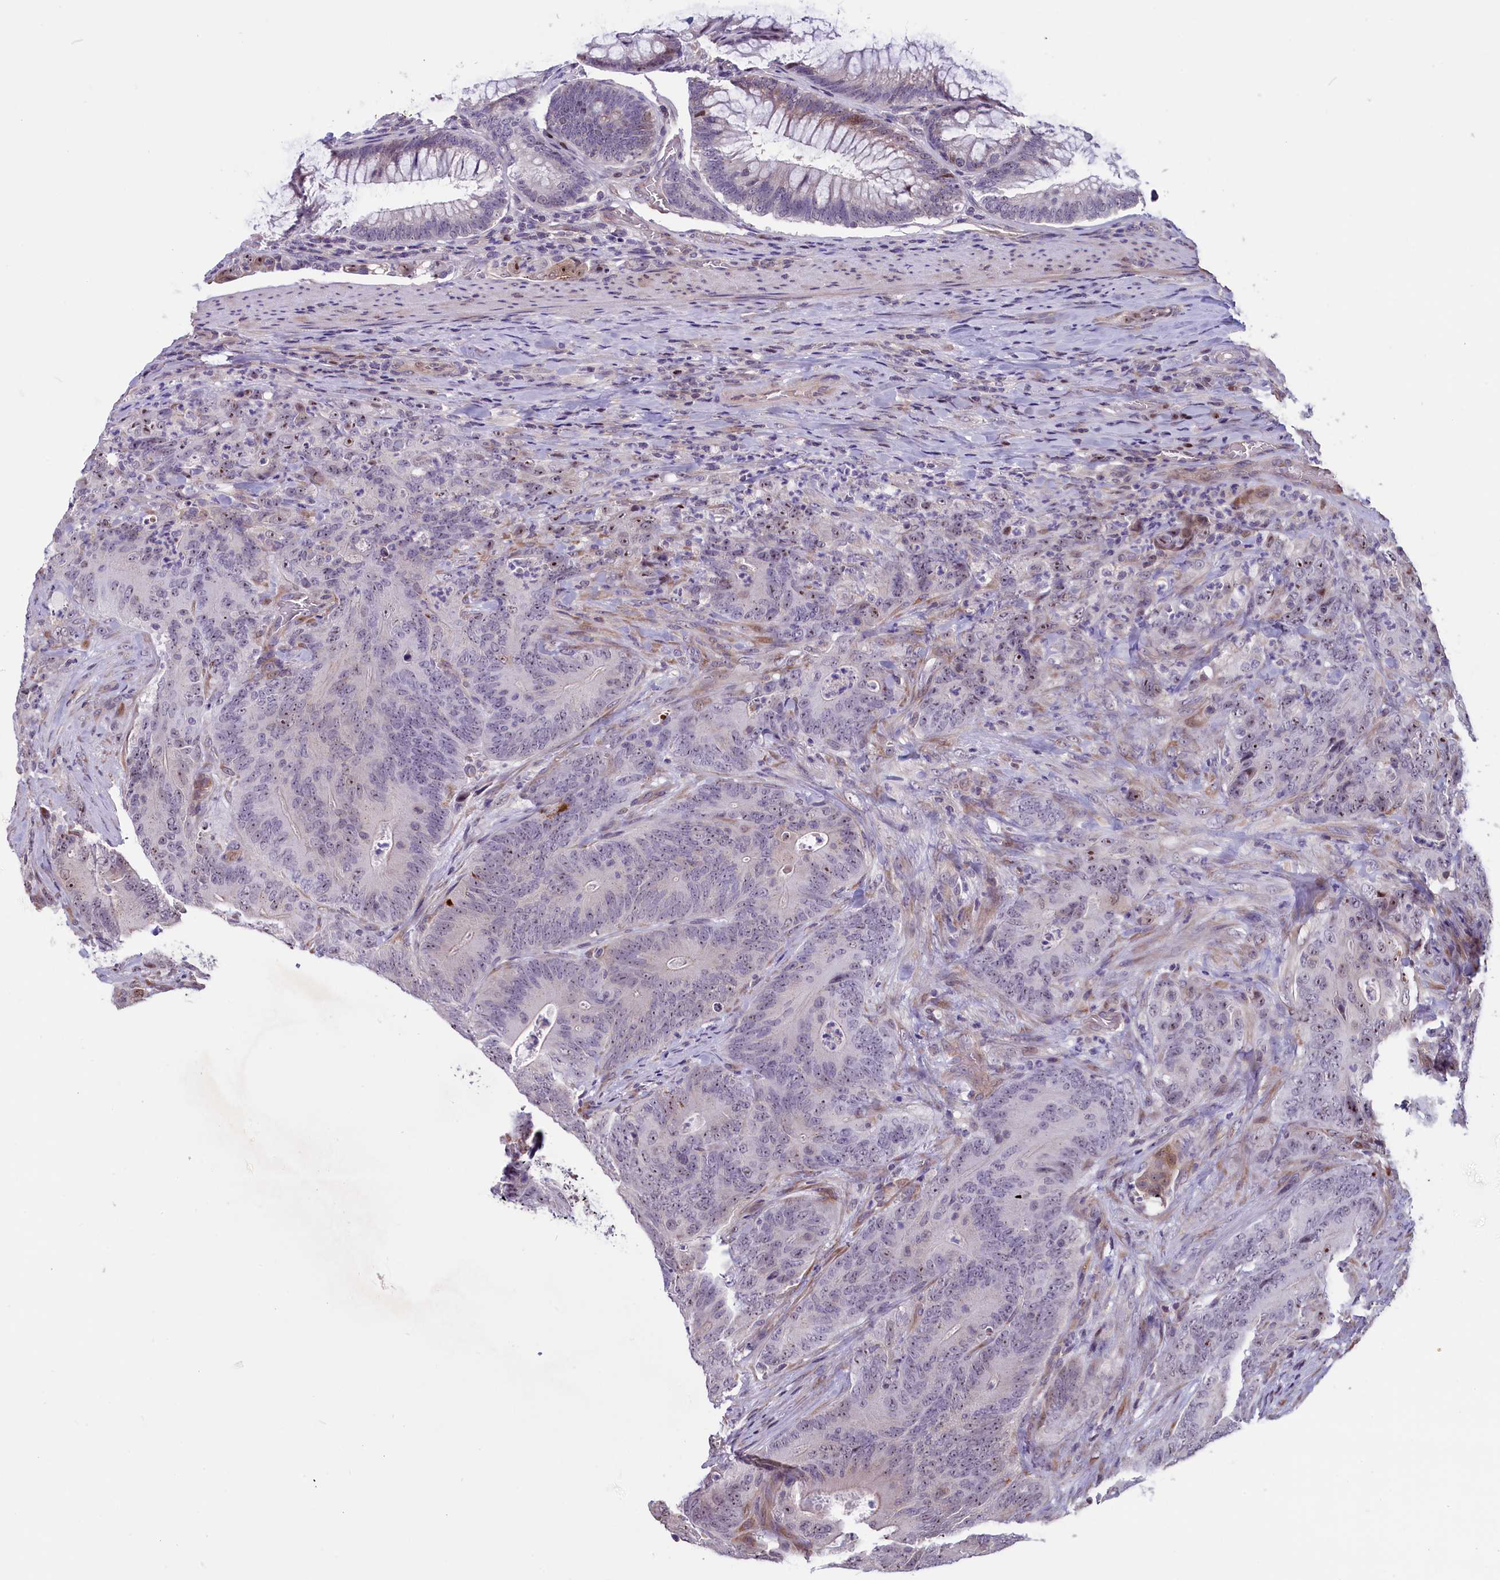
{"staining": {"intensity": "moderate", "quantity": "25%-75%", "location": "nuclear"}, "tissue": "colorectal cancer", "cell_type": "Tumor cells", "image_type": "cancer", "snomed": [{"axis": "morphology", "description": "Normal tissue, NOS"}, {"axis": "topography", "description": "Colon"}], "caption": "This photomicrograph displays IHC staining of human colorectal cancer, with medium moderate nuclear positivity in about 25%-75% of tumor cells.", "gene": "SHFL", "patient": {"sex": "female", "age": 82}}